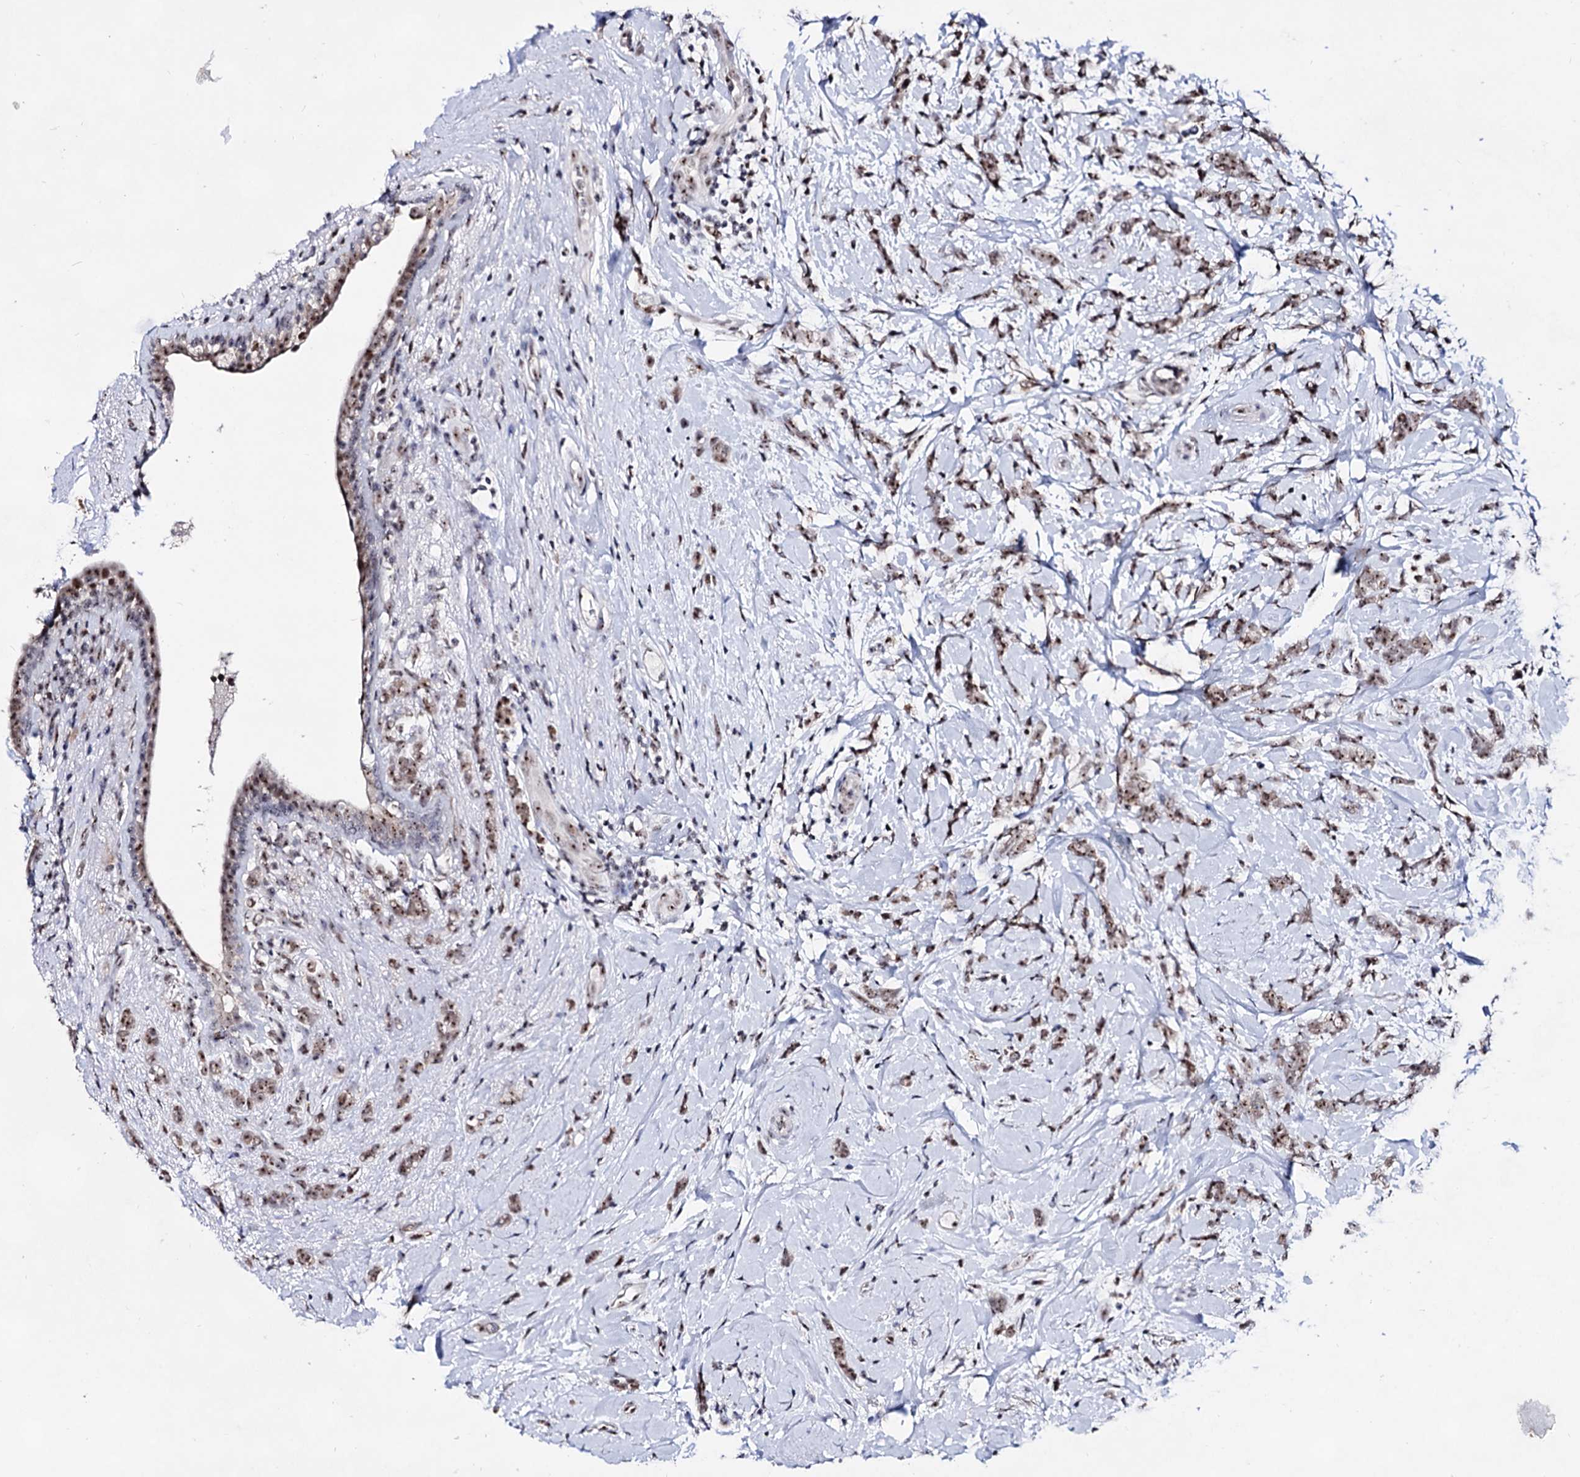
{"staining": {"intensity": "moderate", "quantity": ">75%", "location": "nuclear"}, "tissue": "breast cancer", "cell_type": "Tumor cells", "image_type": "cancer", "snomed": [{"axis": "morphology", "description": "Lobular carcinoma"}, {"axis": "topography", "description": "Breast"}], "caption": "Immunohistochemical staining of breast cancer exhibits medium levels of moderate nuclear protein expression in about >75% of tumor cells. (brown staining indicates protein expression, while blue staining denotes nuclei).", "gene": "EXOSC10", "patient": {"sex": "female", "age": 58}}